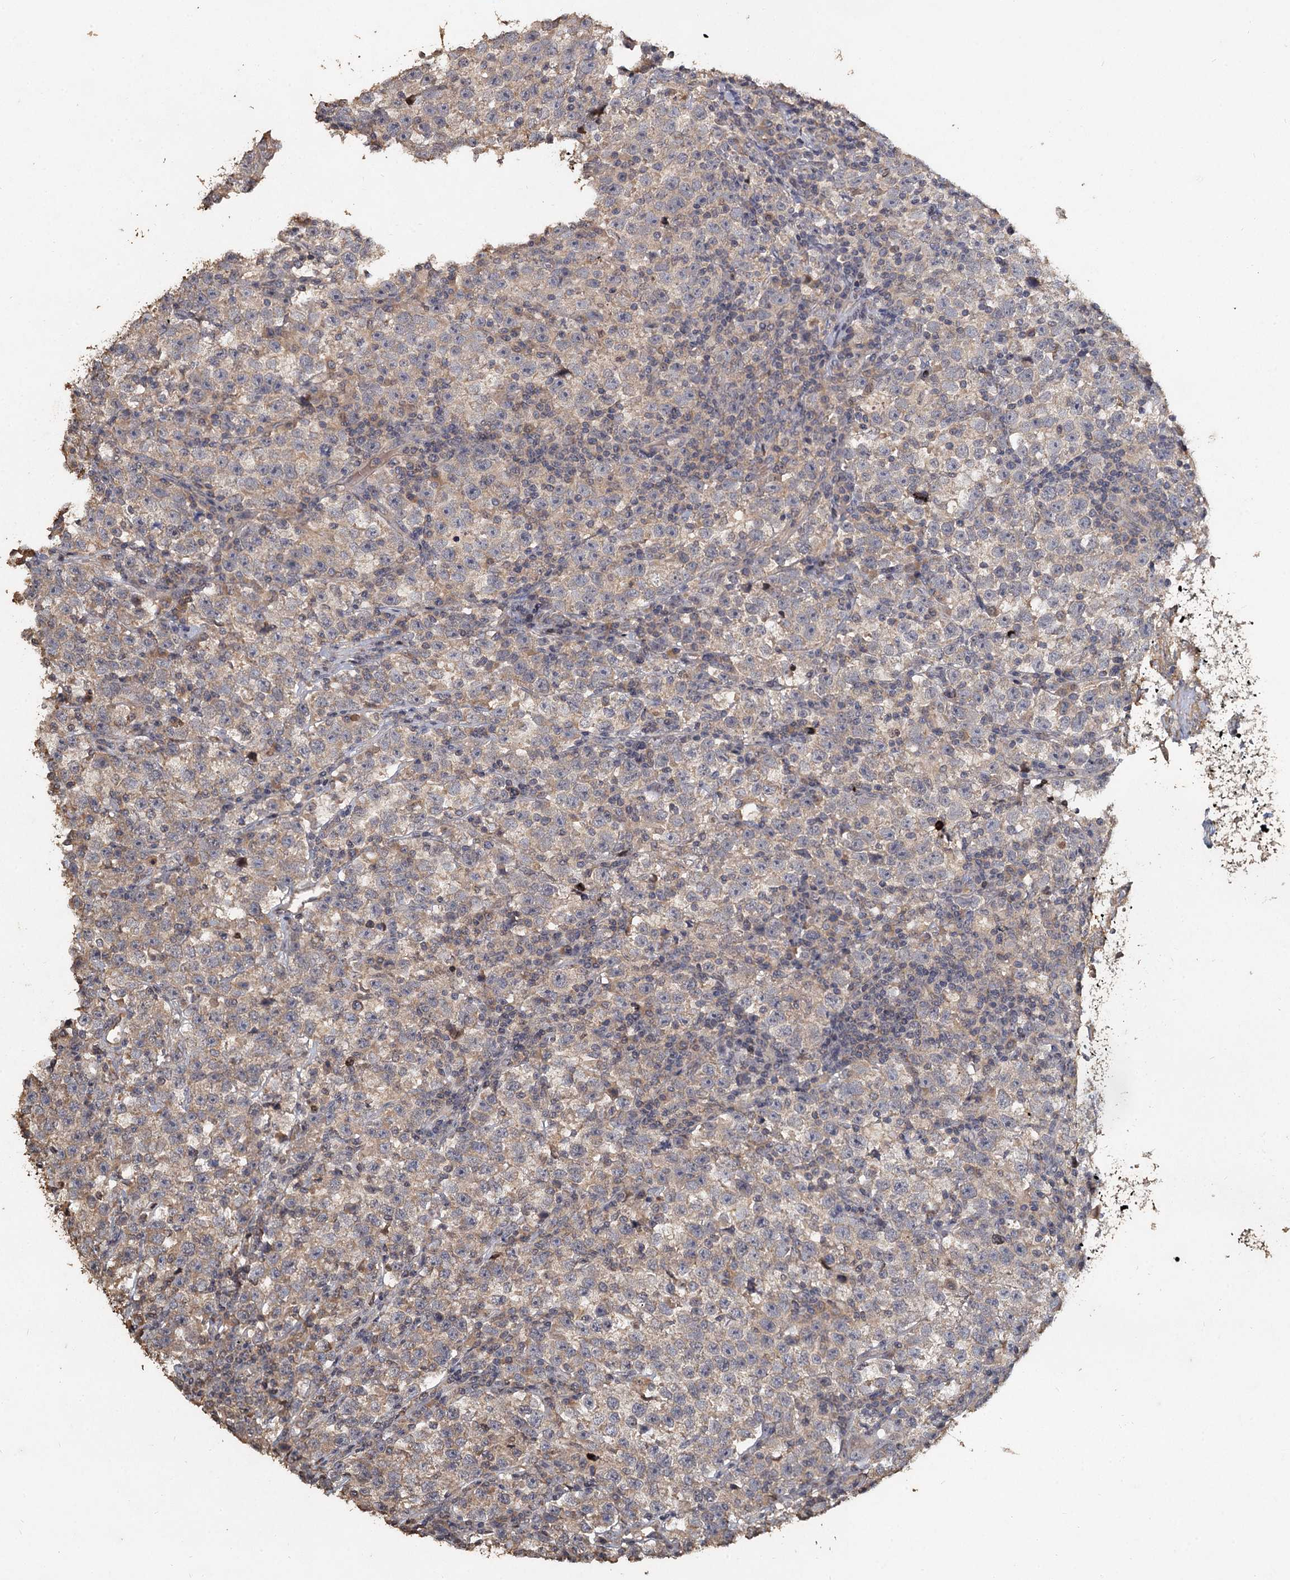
{"staining": {"intensity": "negative", "quantity": "none", "location": "none"}, "tissue": "testis cancer", "cell_type": "Tumor cells", "image_type": "cancer", "snomed": [{"axis": "morphology", "description": "Normal tissue, NOS"}, {"axis": "morphology", "description": "Seminoma, NOS"}, {"axis": "topography", "description": "Testis"}], "caption": "Testis cancer stained for a protein using immunohistochemistry (IHC) demonstrates no positivity tumor cells.", "gene": "CCDC61", "patient": {"sex": "male", "age": 43}}